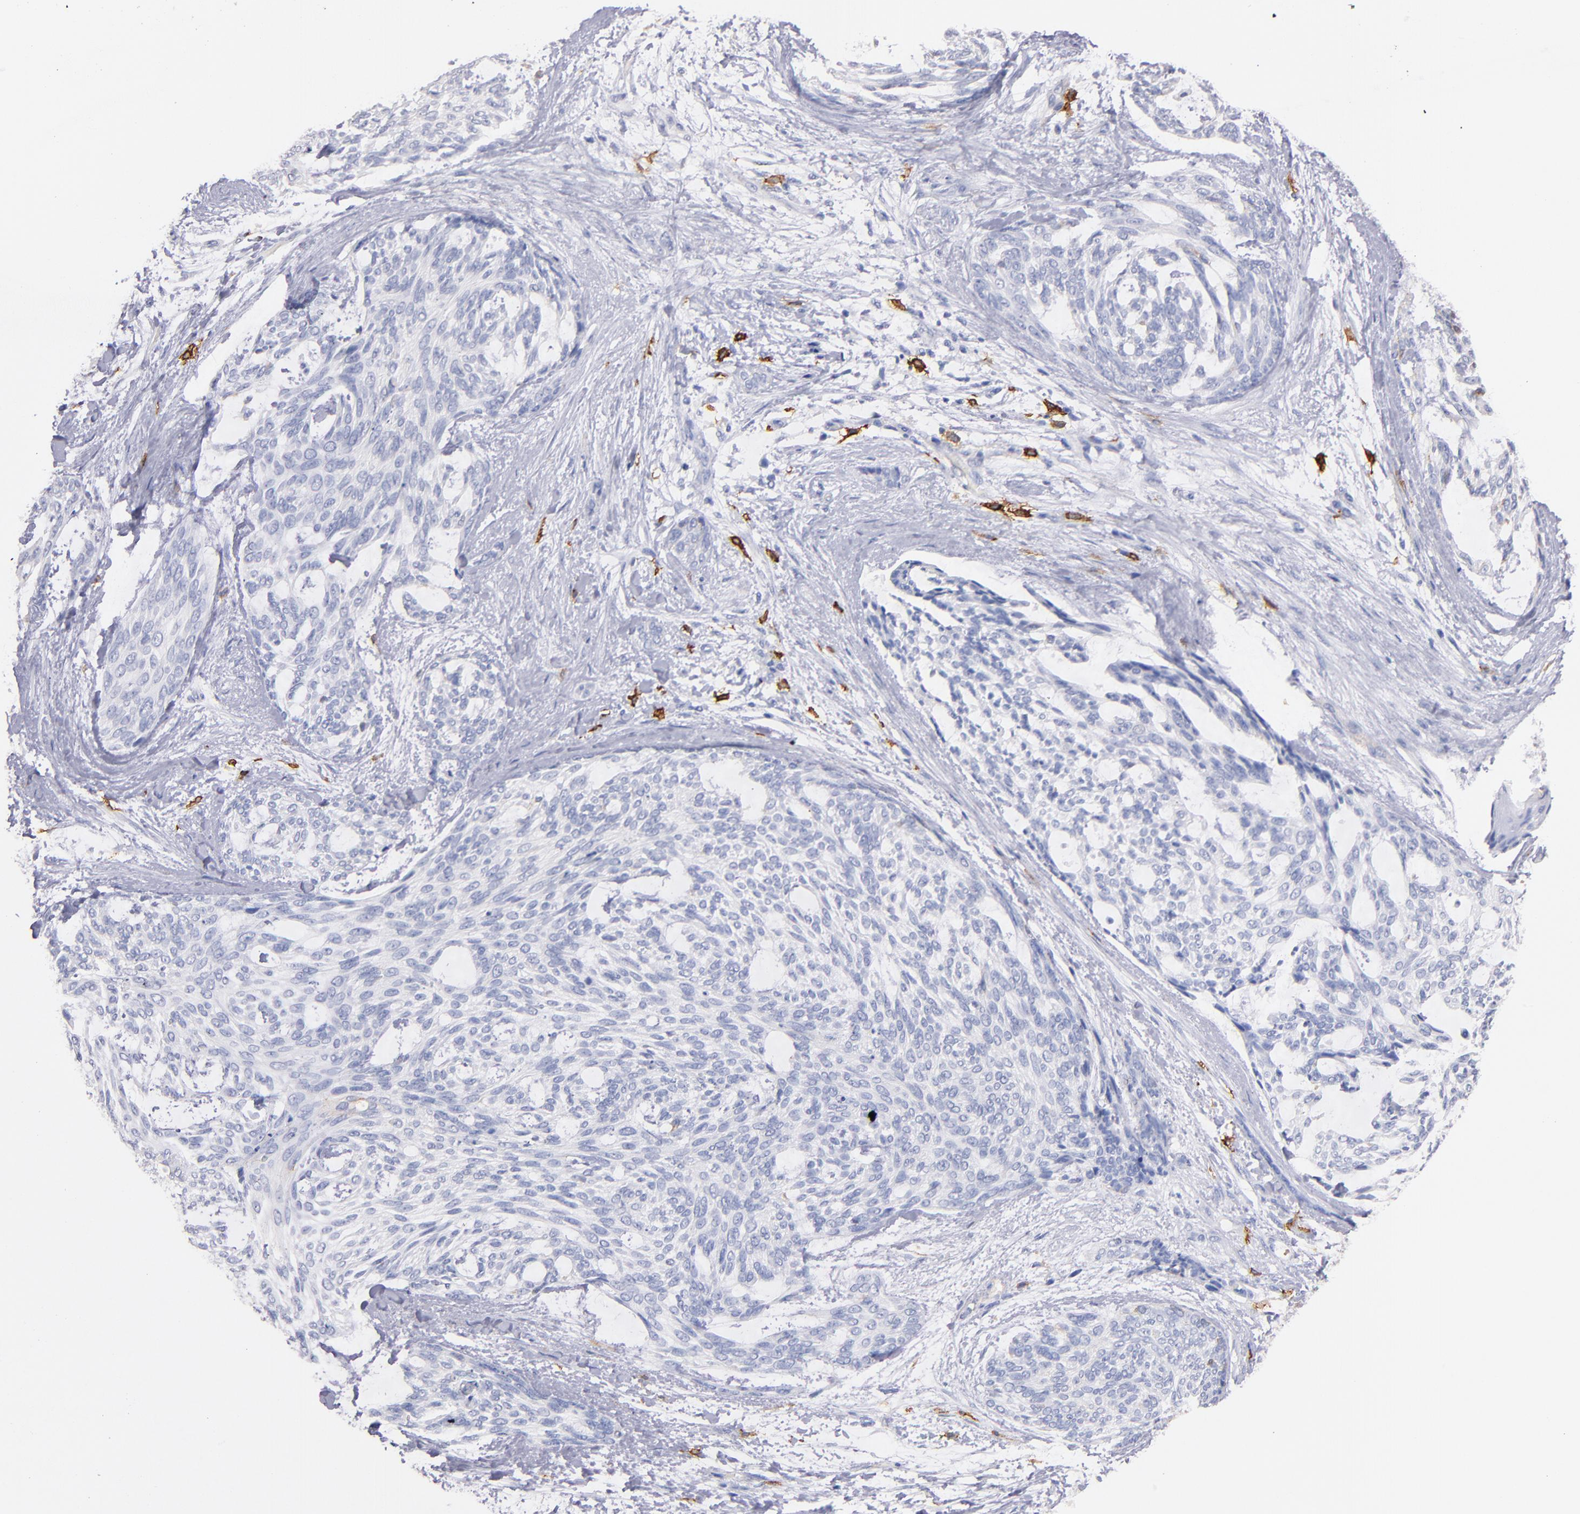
{"staining": {"intensity": "negative", "quantity": "none", "location": "none"}, "tissue": "skin cancer", "cell_type": "Tumor cells", "image_type": "cancer", "snomed": [{"axis": "morphology", "description": "Normal tissue, NOS"}, {"axis": "morphology", "description": "Basal cell carcinoma"}, {"axis": "topography", "description": "Skin"}], "caption": "High magnification brightfield microscopy of skin basal cell carcinoma stained with DAB (brown) and counterstained with hematoxylin (blue): tumor cells show no significant staining.", "gene": "KIT", "patient": {"sex": "female", "age": 71}}